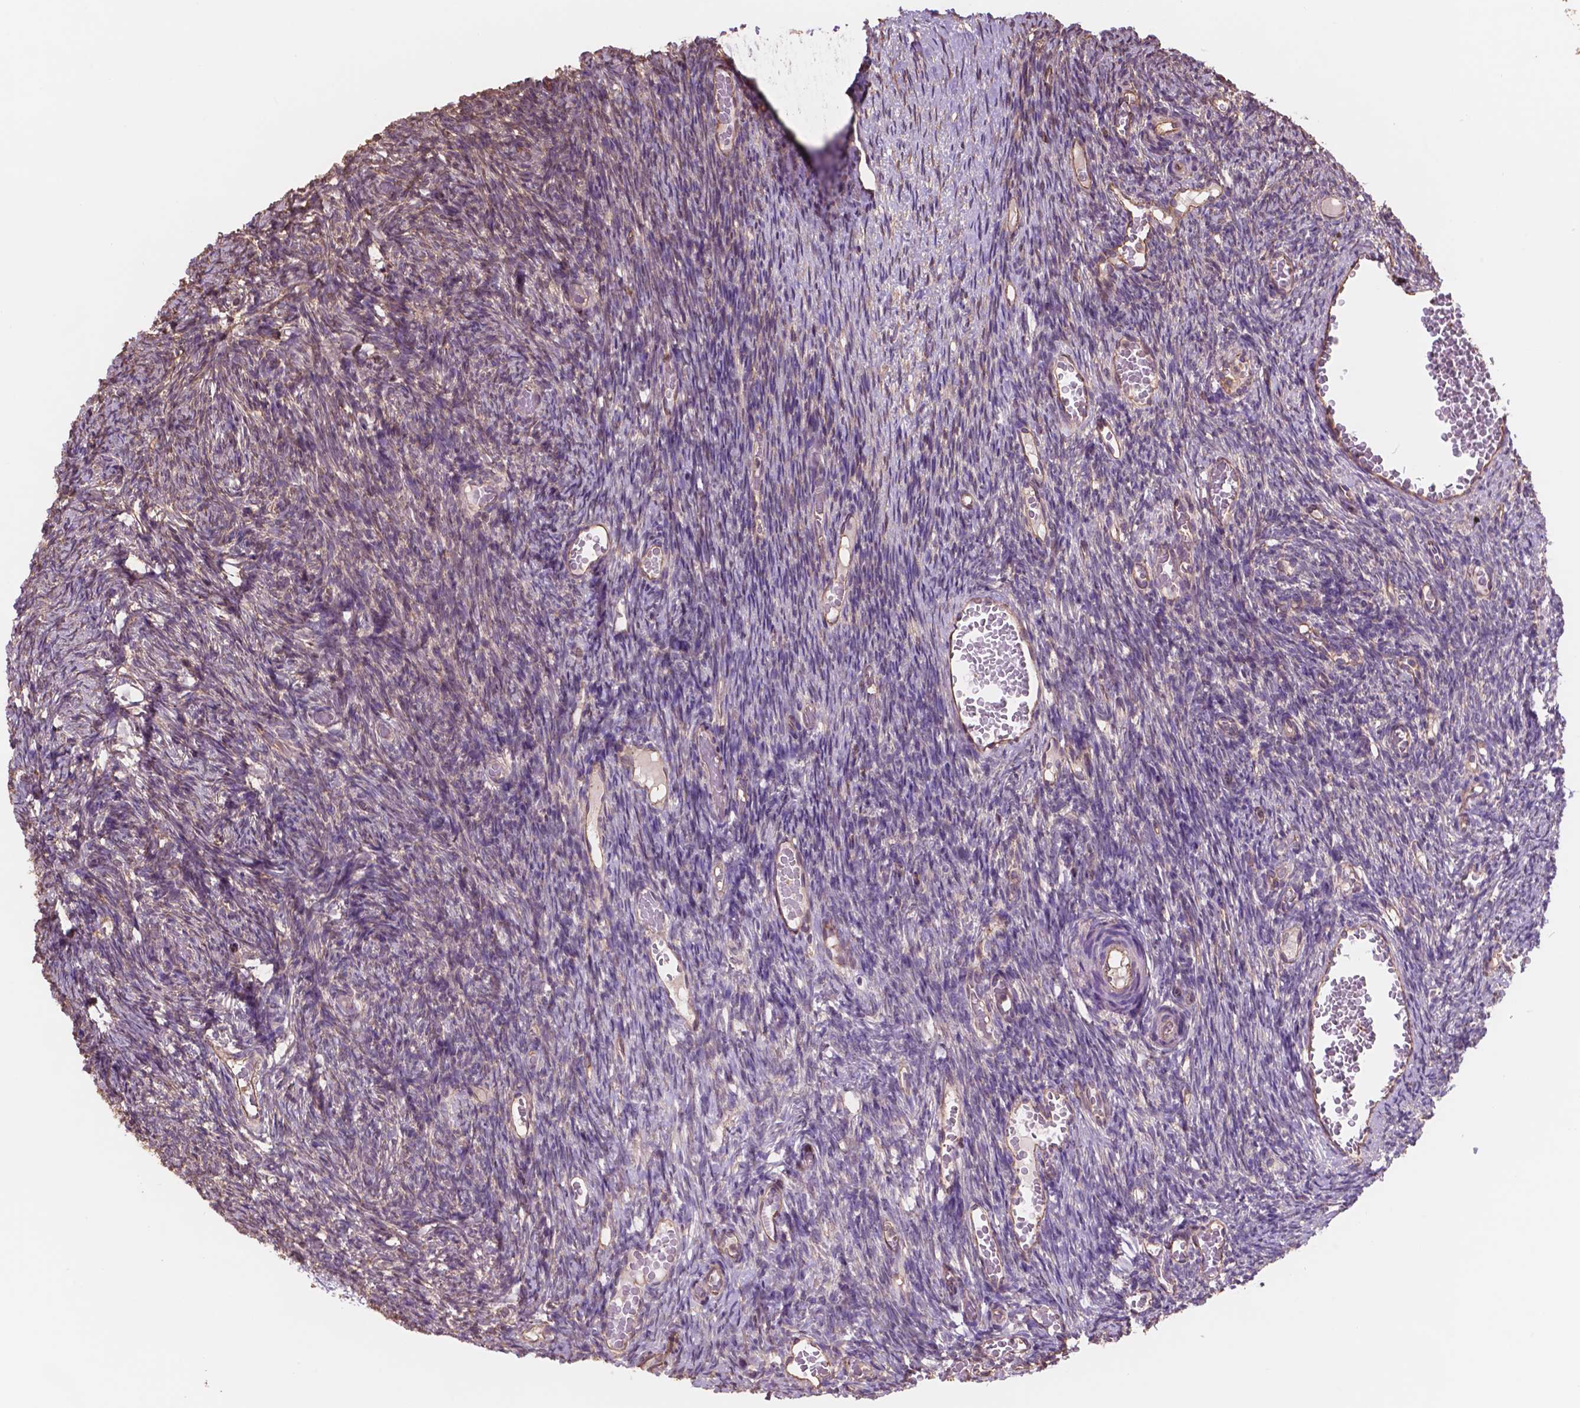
{"staining": {"intensity": "weak", "quantity": ">75%", "location": "cytoplasmic/membranous"}, "tissue": "ovary", "cell_type": "Follicle cells", "image_type": "normal", "snomed": [{"axis": "morphology", "description": "Normal tissue, NOS"}, {"axis": "topography", "description": "Ovary"}], "caption": "A brown stain highlights weak cytoplasmic/membranous positivity of a protein in follicle cells of normal human ovary.", "gene": "NIPA2", "patient": {"sex": "female", "age": 39}}